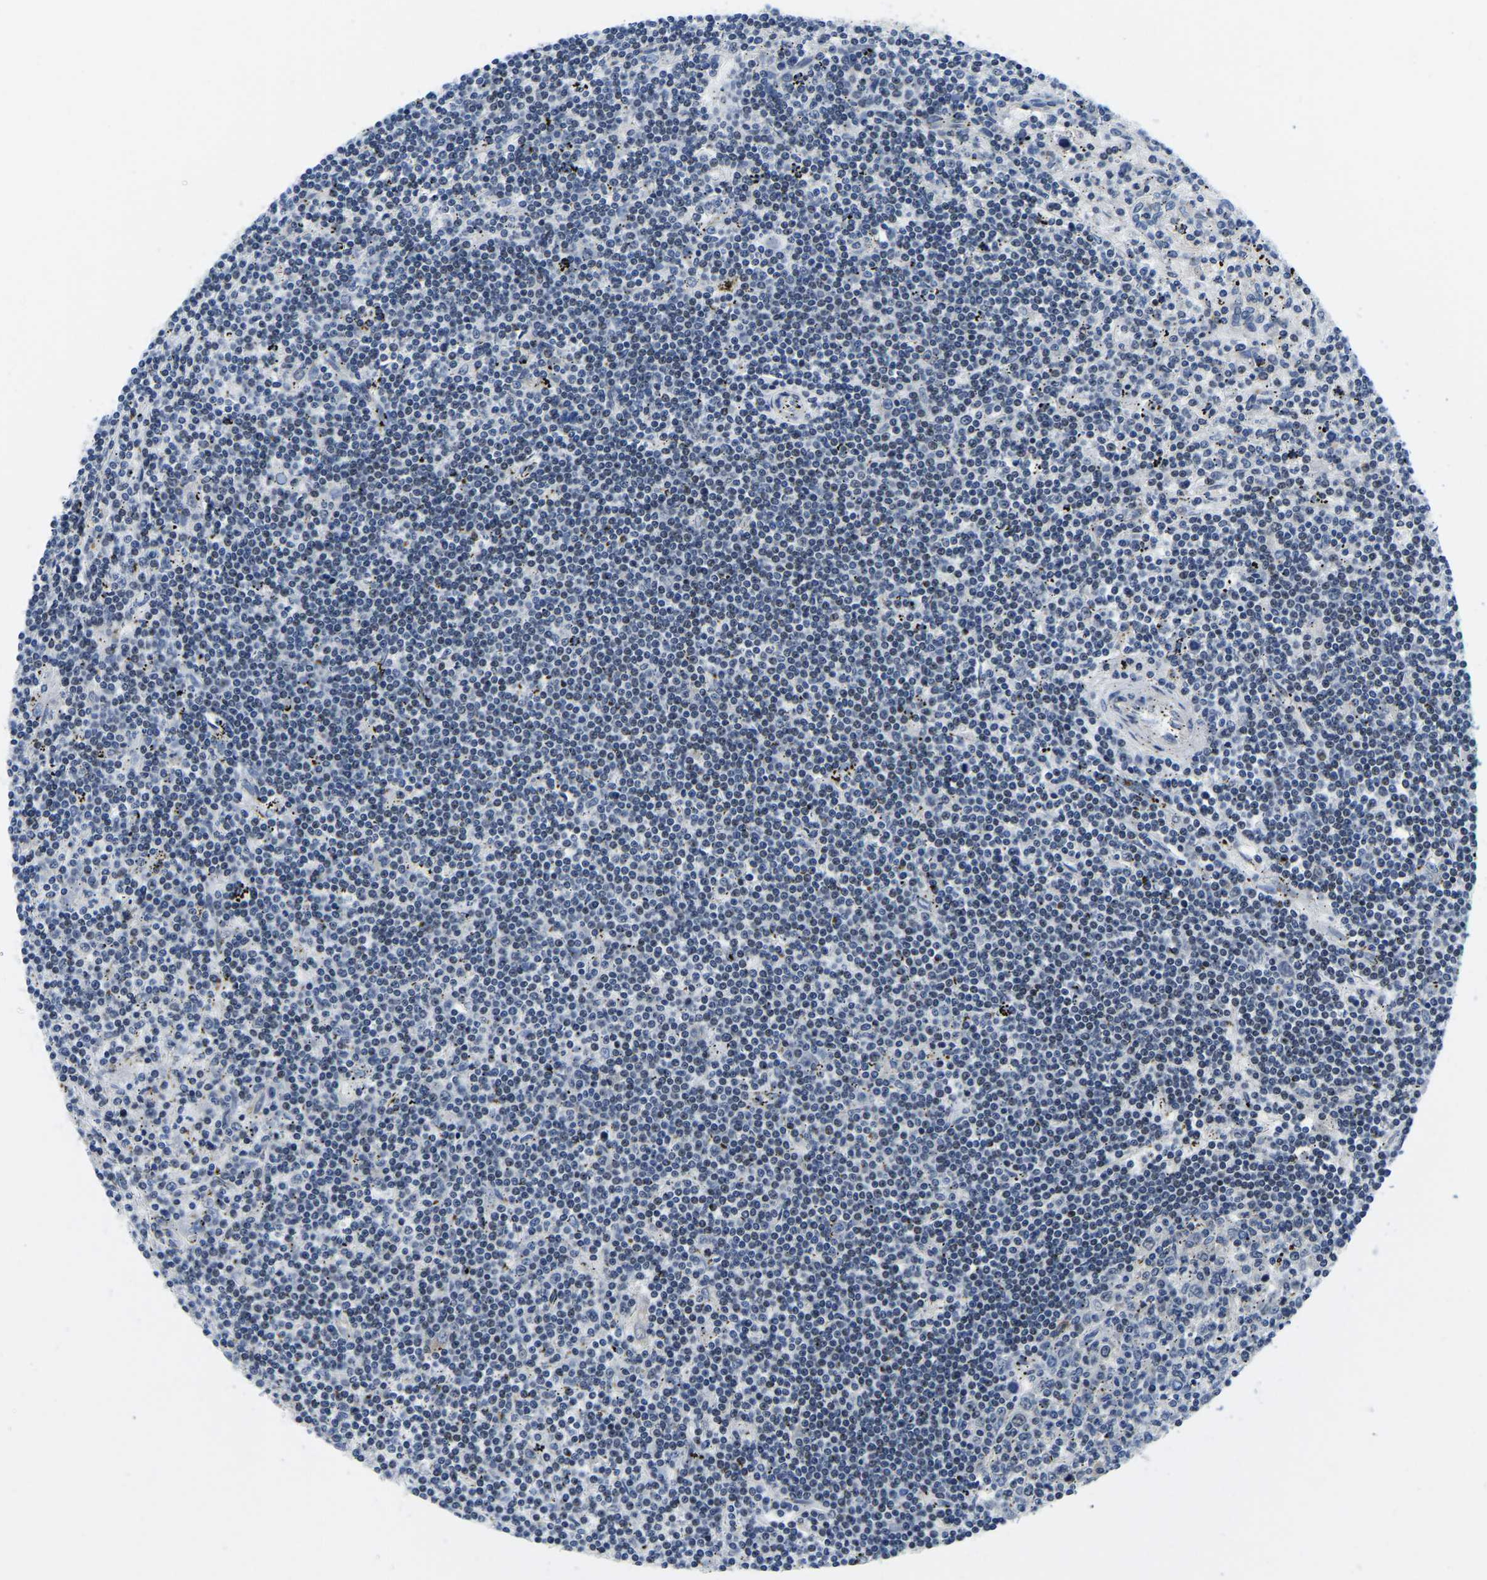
{"staining": {"intensity": "negative", "quantity": "none", "location": "none"}, "tissue": "lymphoma", "cell_type": "Tumor cells", "image_type": "cancer", "snomed": [{"axis": "morphology", "description": "Malignant lymphoma, non-Hodgkin's type, Low grade"}, {"axis": "topography", "description": "Spleen"}], "caption": "Immunohistochemistry image of low-grade malignant lymphoma, non-Hodgkin's type stained for a protein (brown), which reveals no positivity in tumor cells.", "gene": "POLDIP3", "patient": {"sex": "male", "age": 76}}